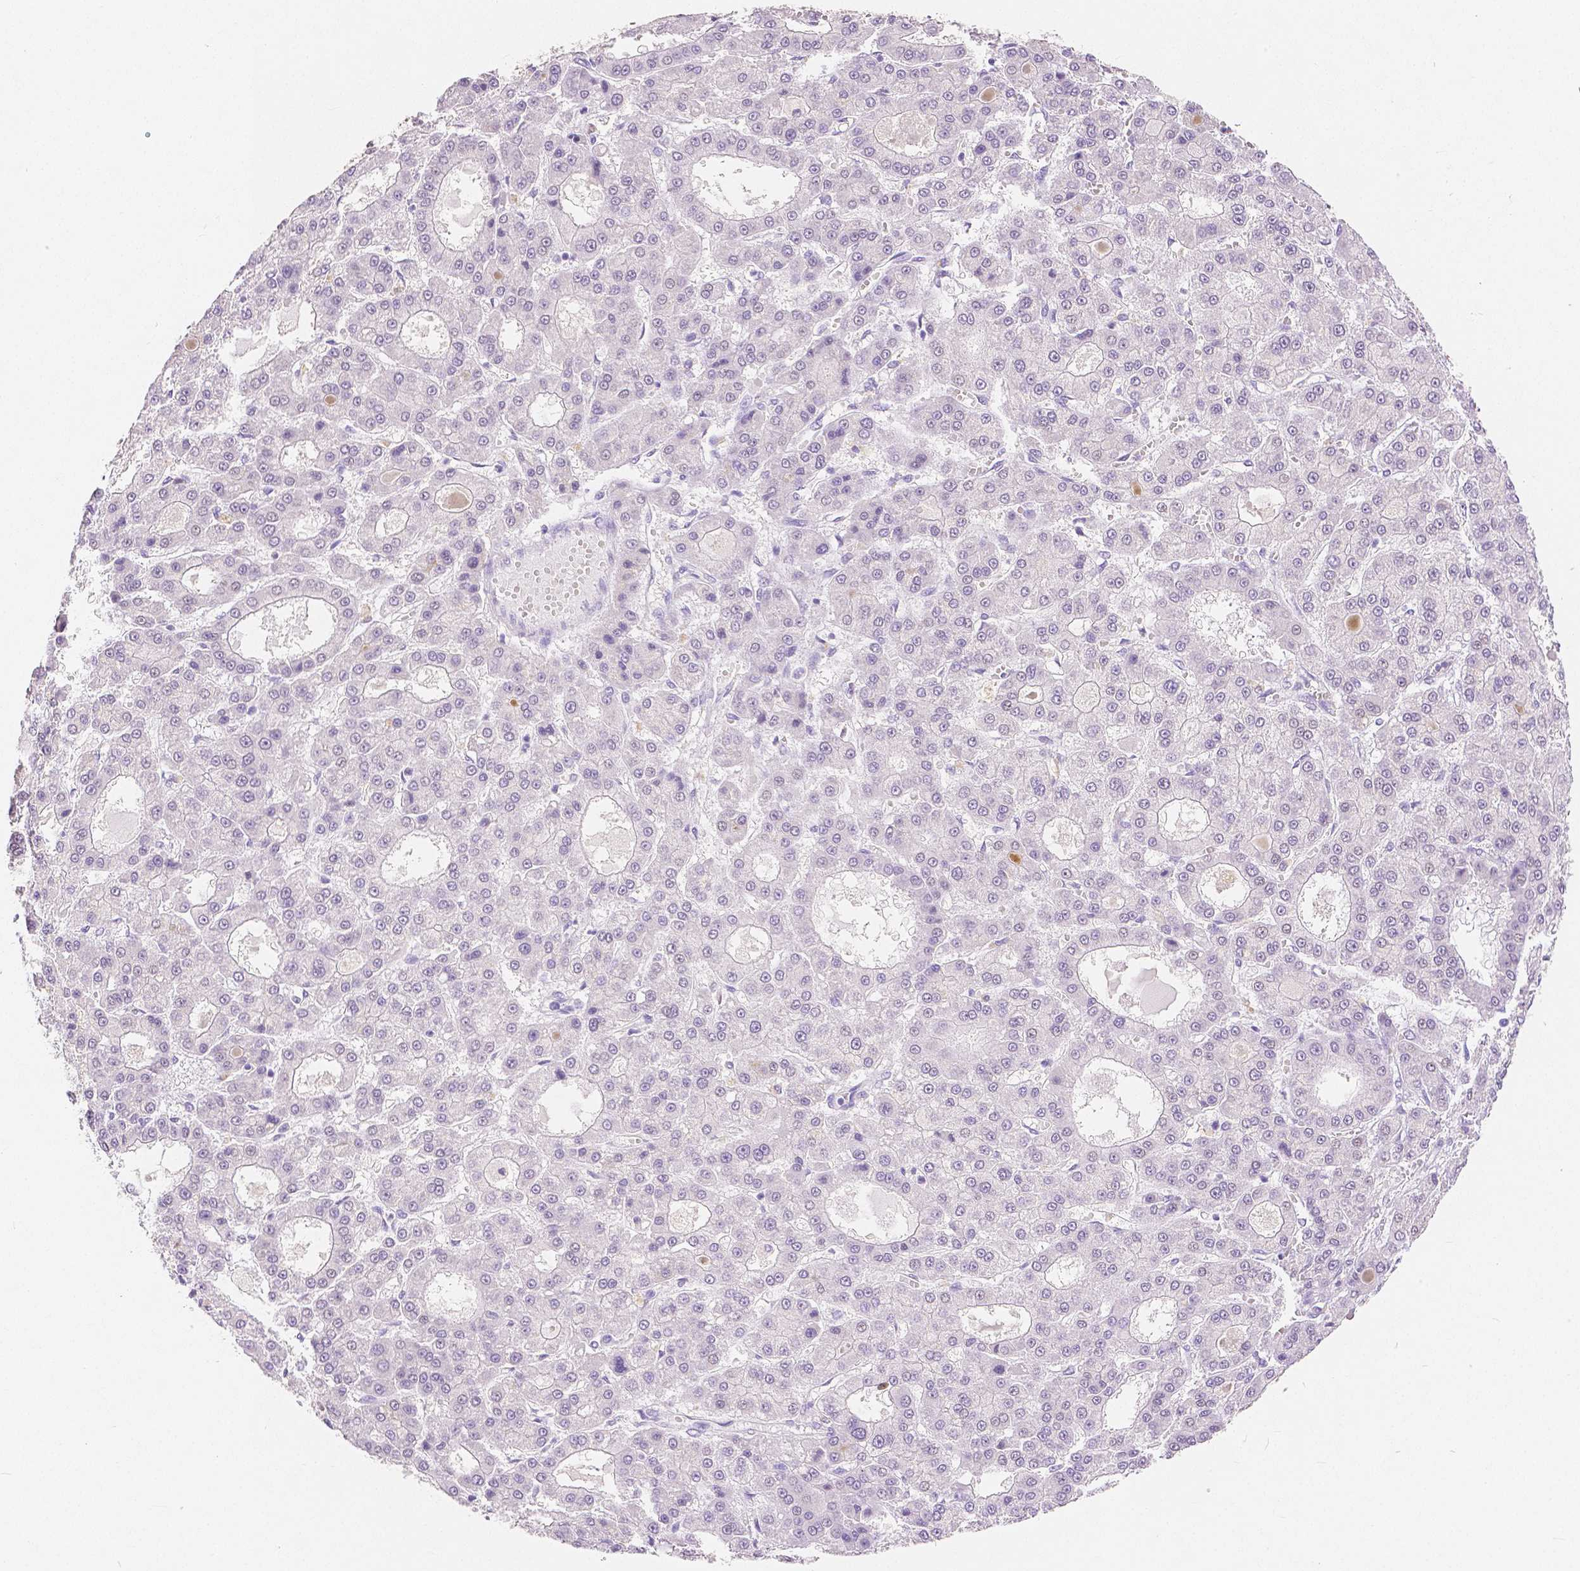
{"staining": {"intensity": "negative", "quantity": "none", "location": "none"}, "tissue": "liver cancer", "cell_type": "Tumor cells", "image_type": "cancer", "snomed": [{"axis": "morphology", "description": "Carcinoma, Hepatocellular, NOS"}, {"axis": "topography", "description": "Liver"}], "caption": "Immunohistochemistry (IHC) of liver cancer demonstrates no staining in tumor cells.", "gene": "HNF1B", "patient": {"sex": "male", "age": 70}}